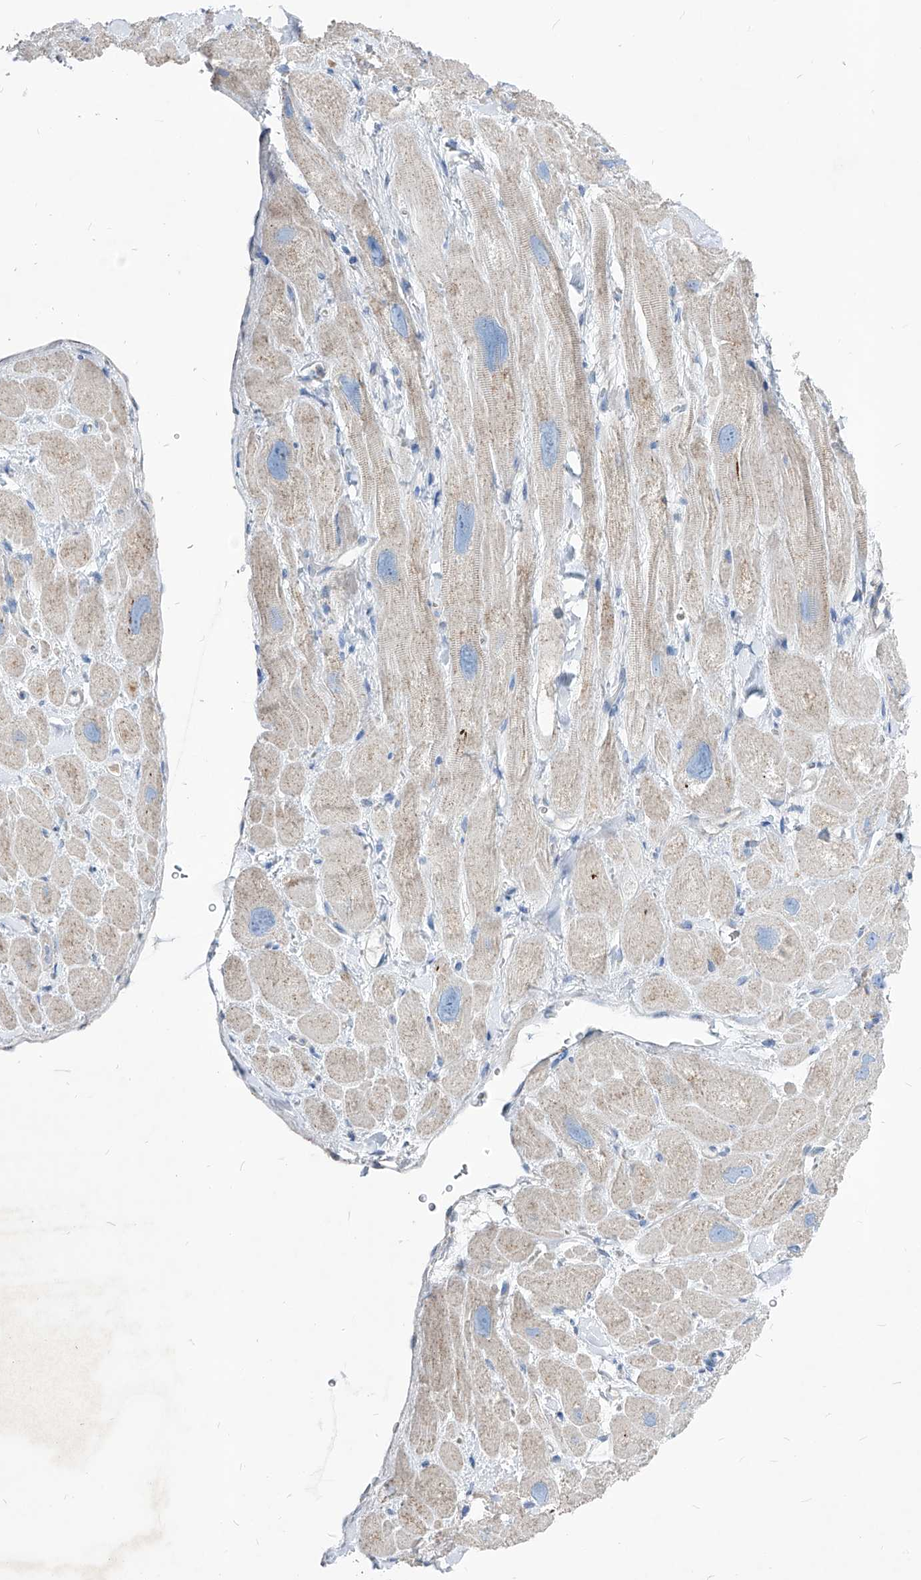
{"staining": {"intensity": "weak", "quantity": "<25%", "location": "cytoplasmic/membranous"}, "tissue": "heart muscle", "cell_type": "Cardiomyocytes", "image_type": "normal", "snomed": [{"axis": "morphology", "description": "Normal tissue, NOS"}, {"axis": "topography", "description": "Heart"}], "caption": "Cardiomyocytes show no significant protein positivity in unremarkable heart muscle. (Immunohistochemistry, brightfield microscopy, high magnification).", "gene": "AGPS", "patient": {"sex": "male", "age": 49}}